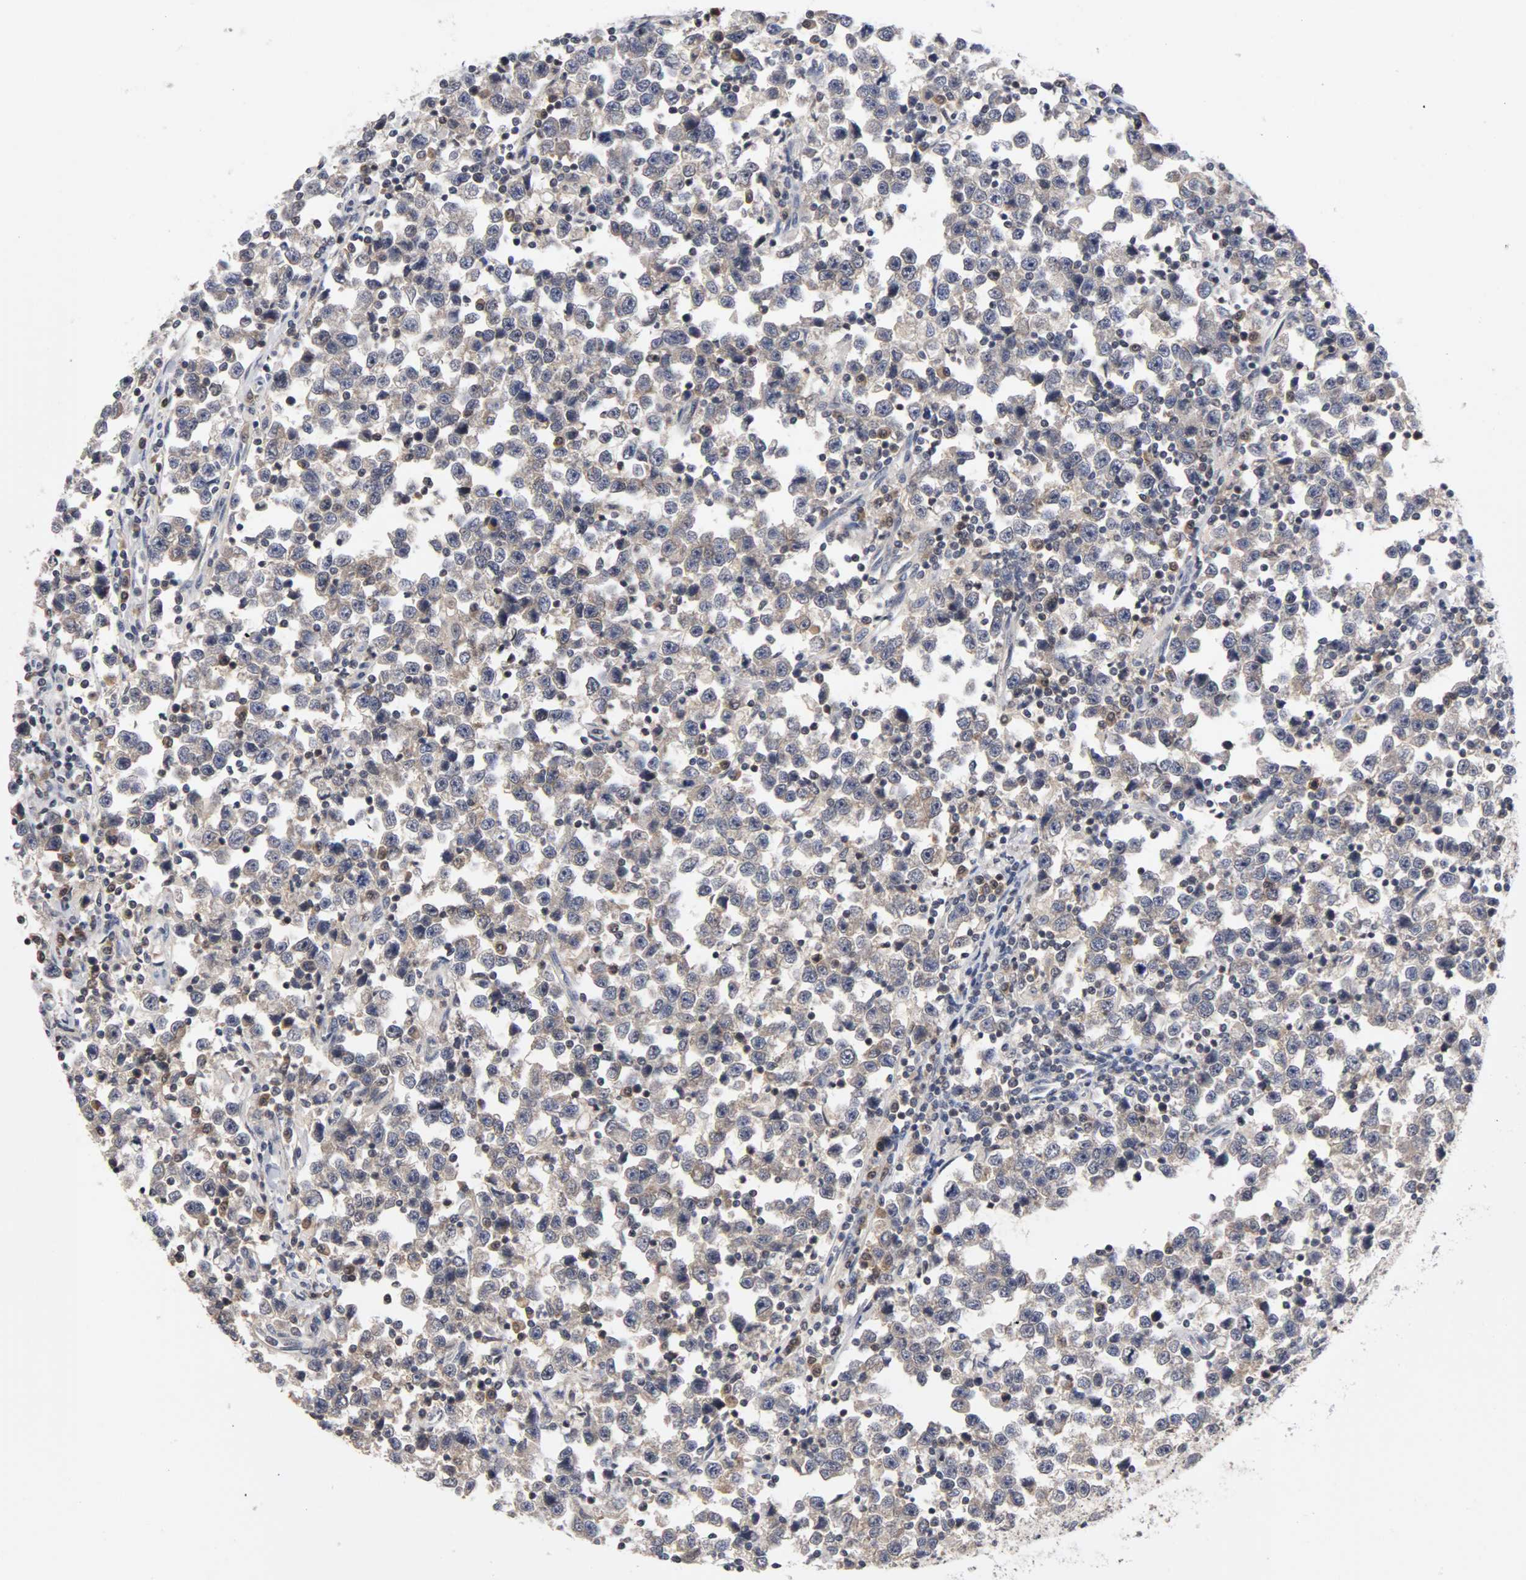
{"staining": {"intensity": "weak", "quantity": "25%-75%", "location": "cytoplasmic/membranous,nuclear"}, "tissue": "testis cancer", "cell_type": "Tumor cells", "image_type": "cancer", "snomed": [{"axis": "morphology", "description": "Seminoma, NOS"}, {"axis": "topography", "description": "Testis"}], "caption": "Approximately 25%-75% of tumor cells in human testis cancer show weak cytoplasmic/membranous and nuclear protein staining as visualized by brown immunohistochemical staining.", "gene": "UBE2M", "patient": {"sex": "male", "age": 43}}